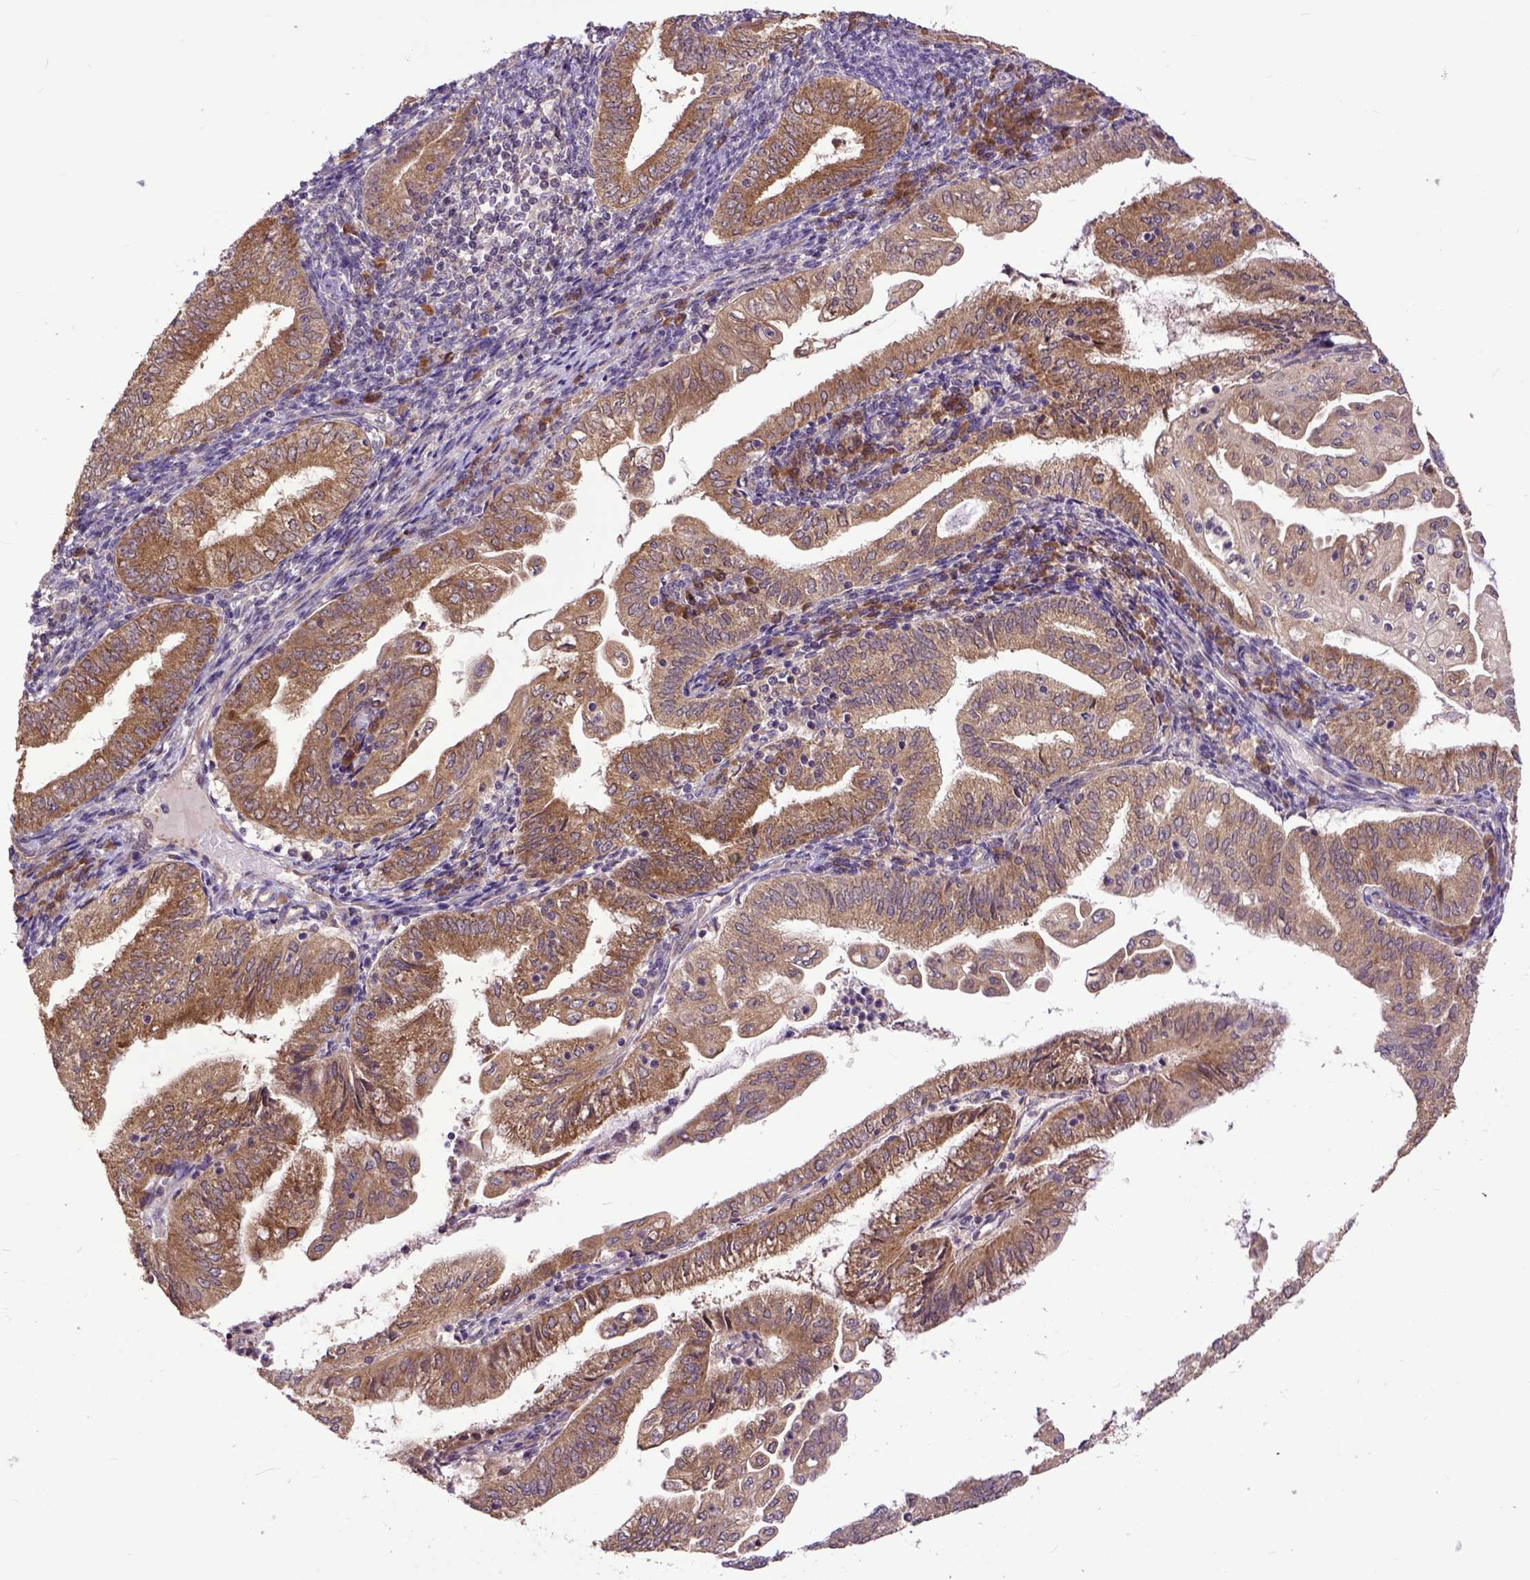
{"staining": {"intensity": "moderate", "quantity": ">75%", "location": "cytoplasmic/membranous"}, "tissue": "endometrial cancer", "cell_type": "Tumor cells", "image_type": "cancer", "snomed": [{"axis": "morphology", "description": "Adenocarcinoma, NOS"}, {"axis": "topography", "description": "Endometrium"}], "caption": "This micrograph demonstrates endometrial cancer (adenocarcinoma) stained with IHC to label a protein in brown. The cytoplasmic/membranous of tumor cells show moderate positivity for the protein. Nuclei are counter-stained blue.", "gene": "ARL1", "patient": {"sex": "female", "age": 55}}